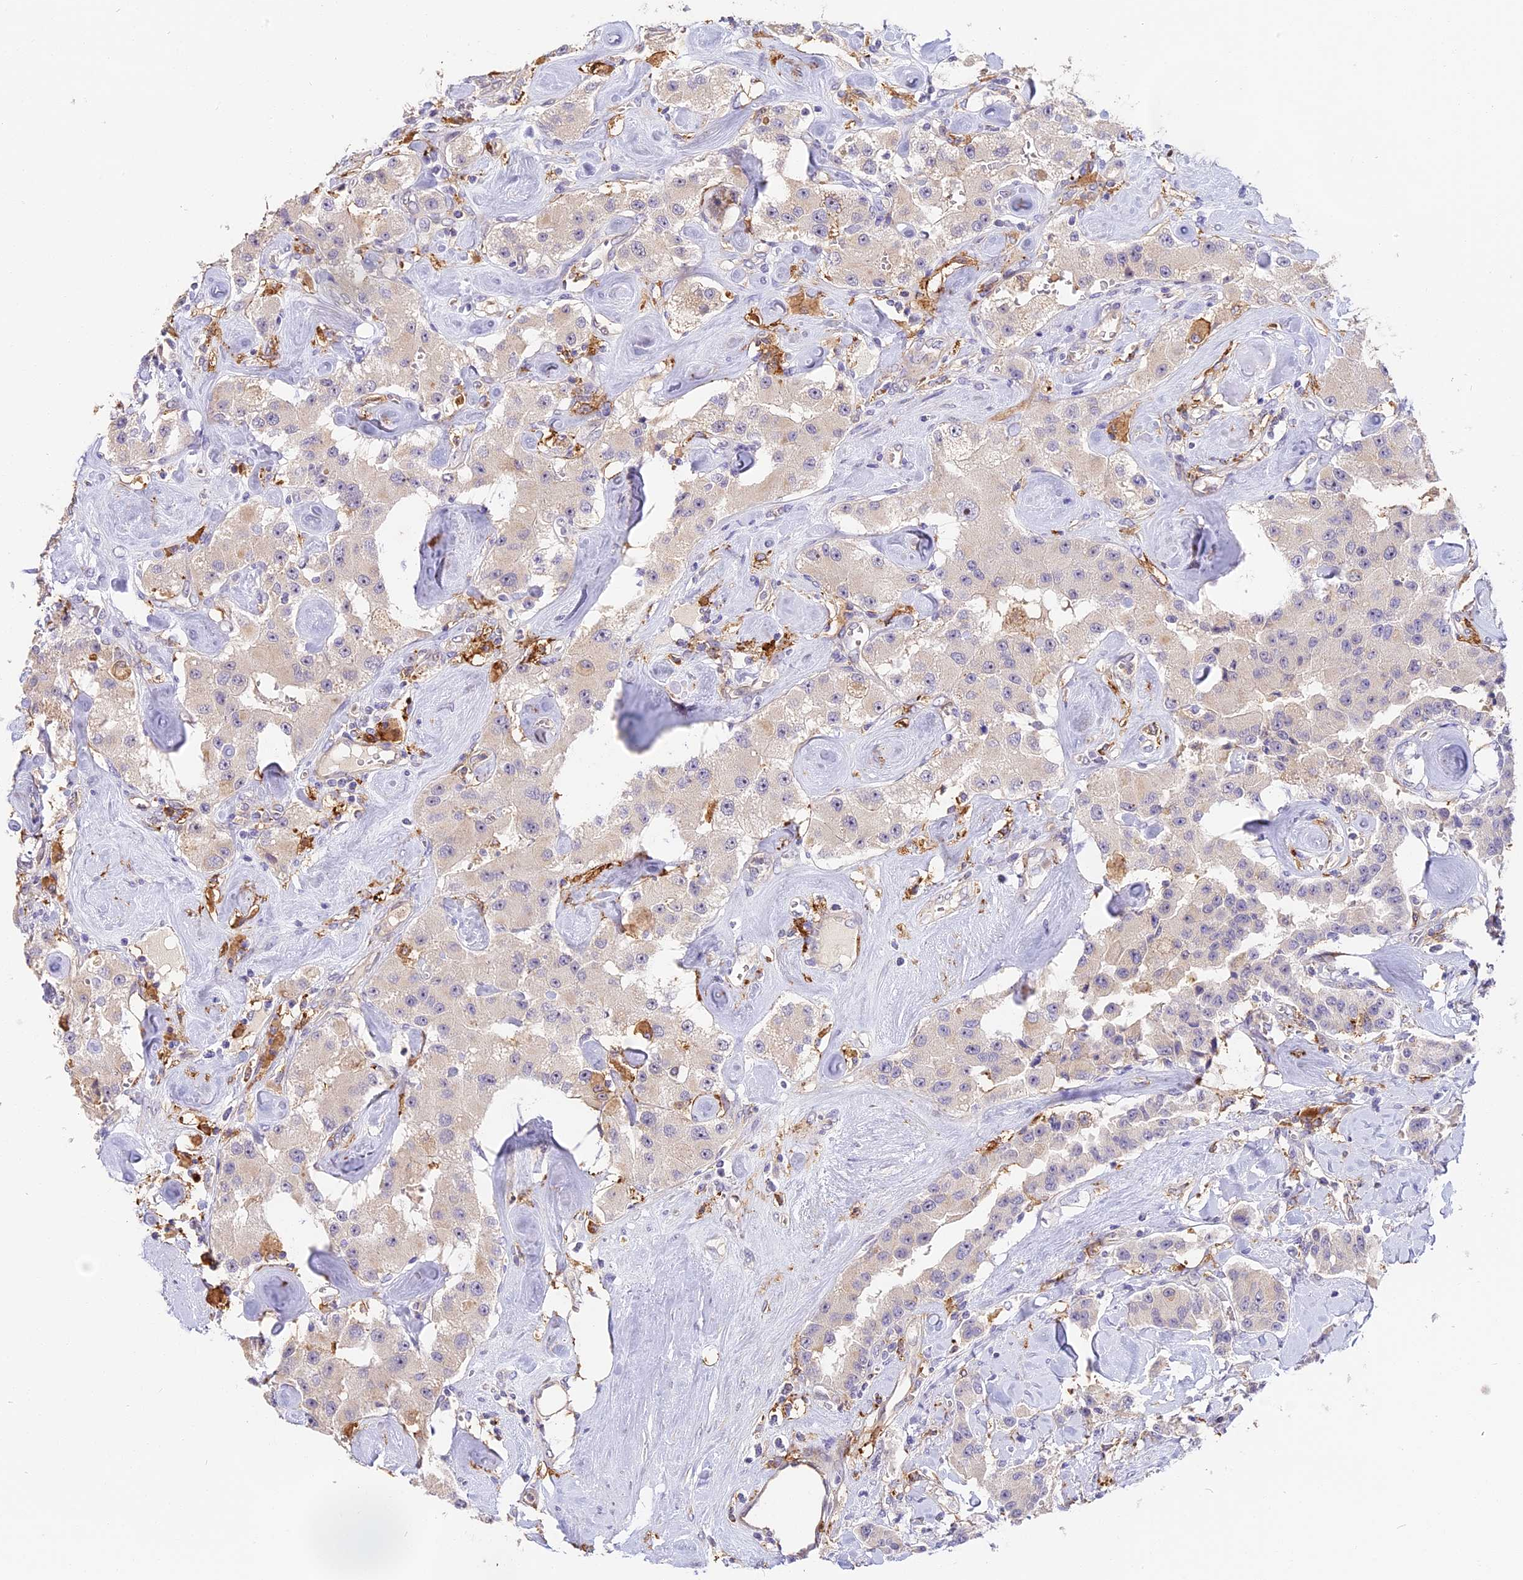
{"staining": {"intensity": "negative", "quantity": "none", "location": "none"}, "tissue": "carcinoid", "cell_type": "Tumor cells", "image_type": "cancer", "snomed": [{"axis": "morphology", "description": "Carcinoid, malignant, NOS"}, {"axis": "topography", "description": "Pancreas"}], "caption": "An immunohistochemistry photomicrograph of carcinoid is shown. There is no staining in tumor cells of carcinoid.", "gene": "NOD2", "patient": {"sex": "male", "age": 41}}